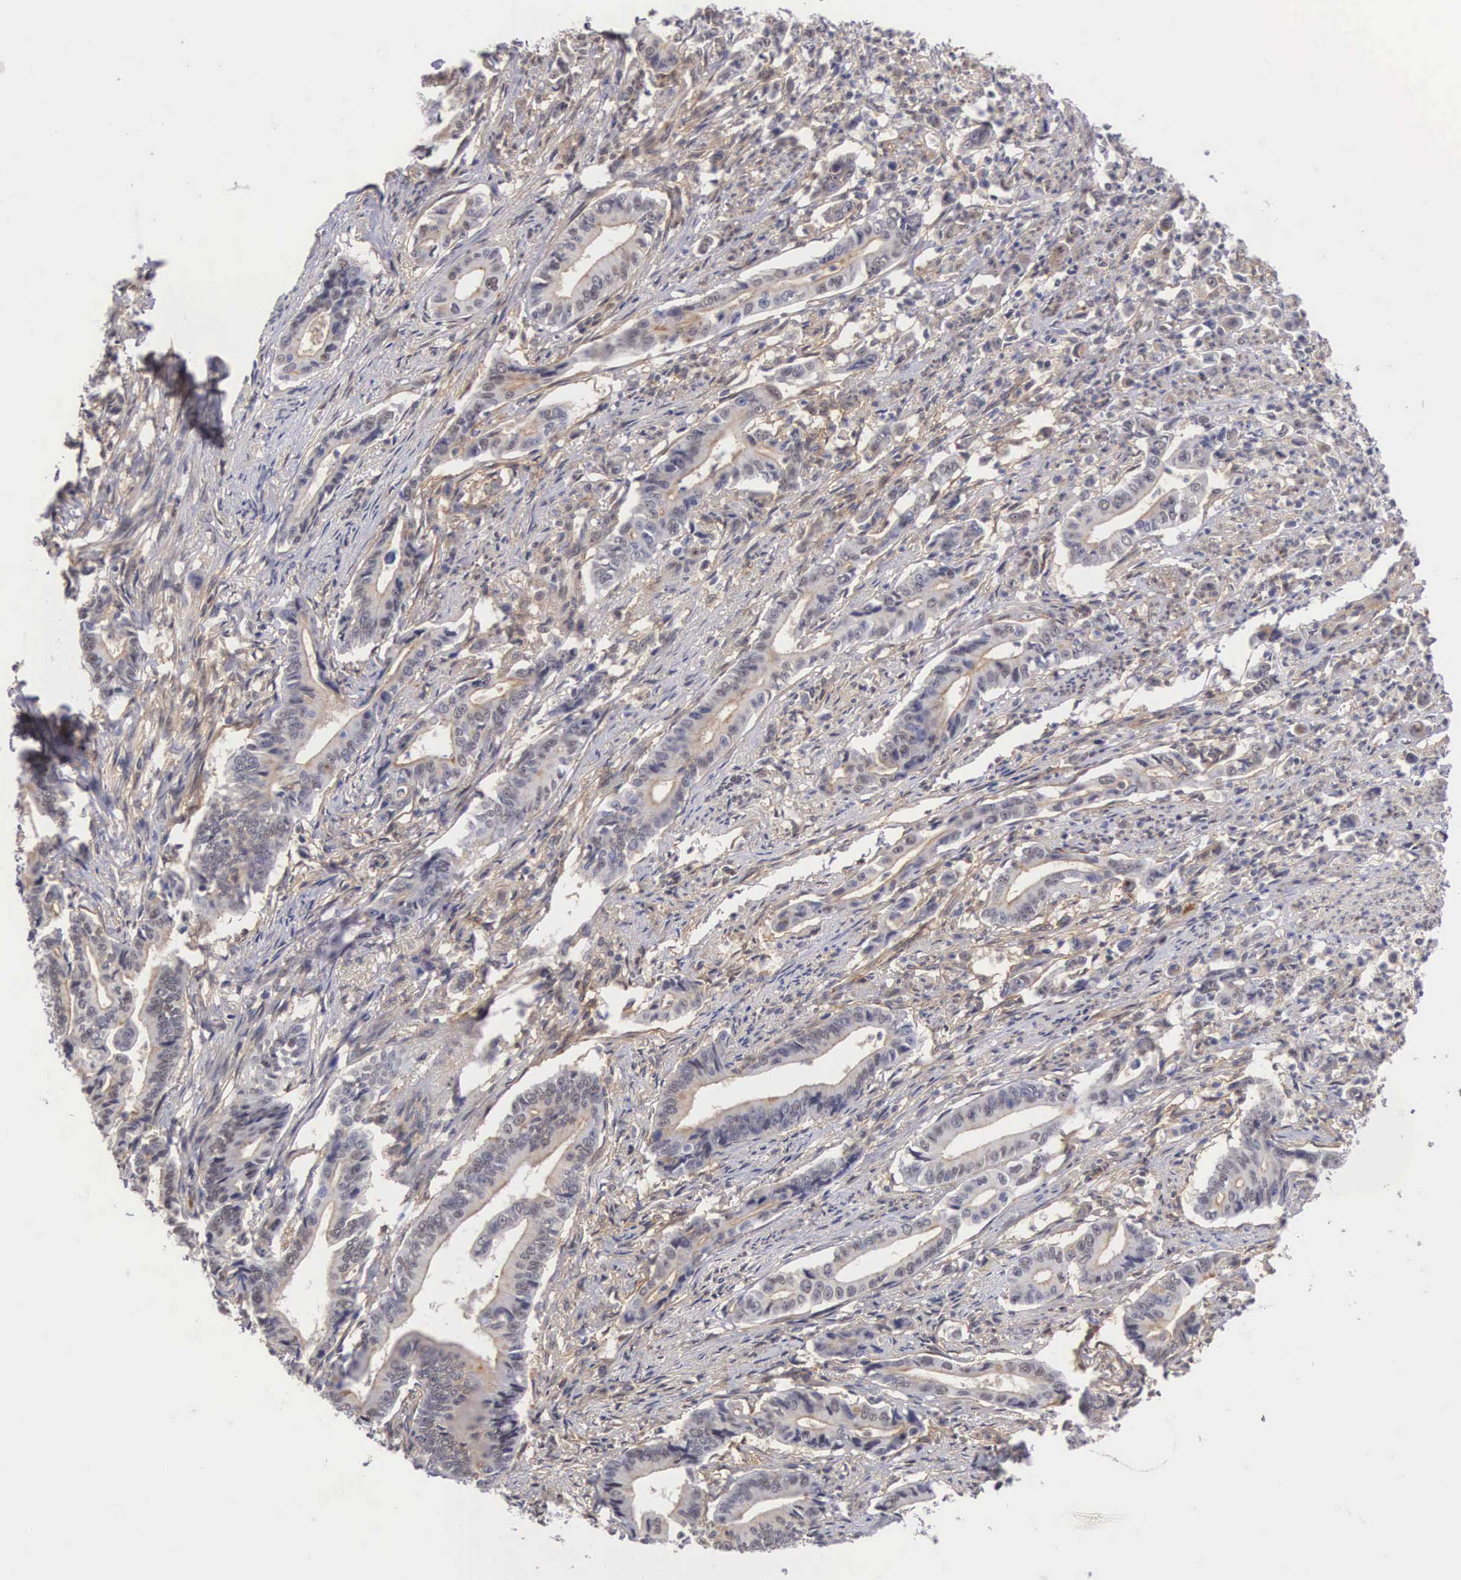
{"staining": {"intensity": "negative", "quantity": "none", "location": "none"}, "tissue": "stomach cancer", "cell_type": "Tumor cells", "image_type": "cancer", "snomed": [{"axis": "morphology", "description": "Adenocarcinoma, NOS"}, {"axis": "topography", "description": "Stomach"}], "caption": "This is an immunohistochemistry micrograph of human adenocarcinoma (stomach). There is no positivity in tumor cells.", "gene": "NR4A2", "patient": {"sex": "female", "age": 76}}